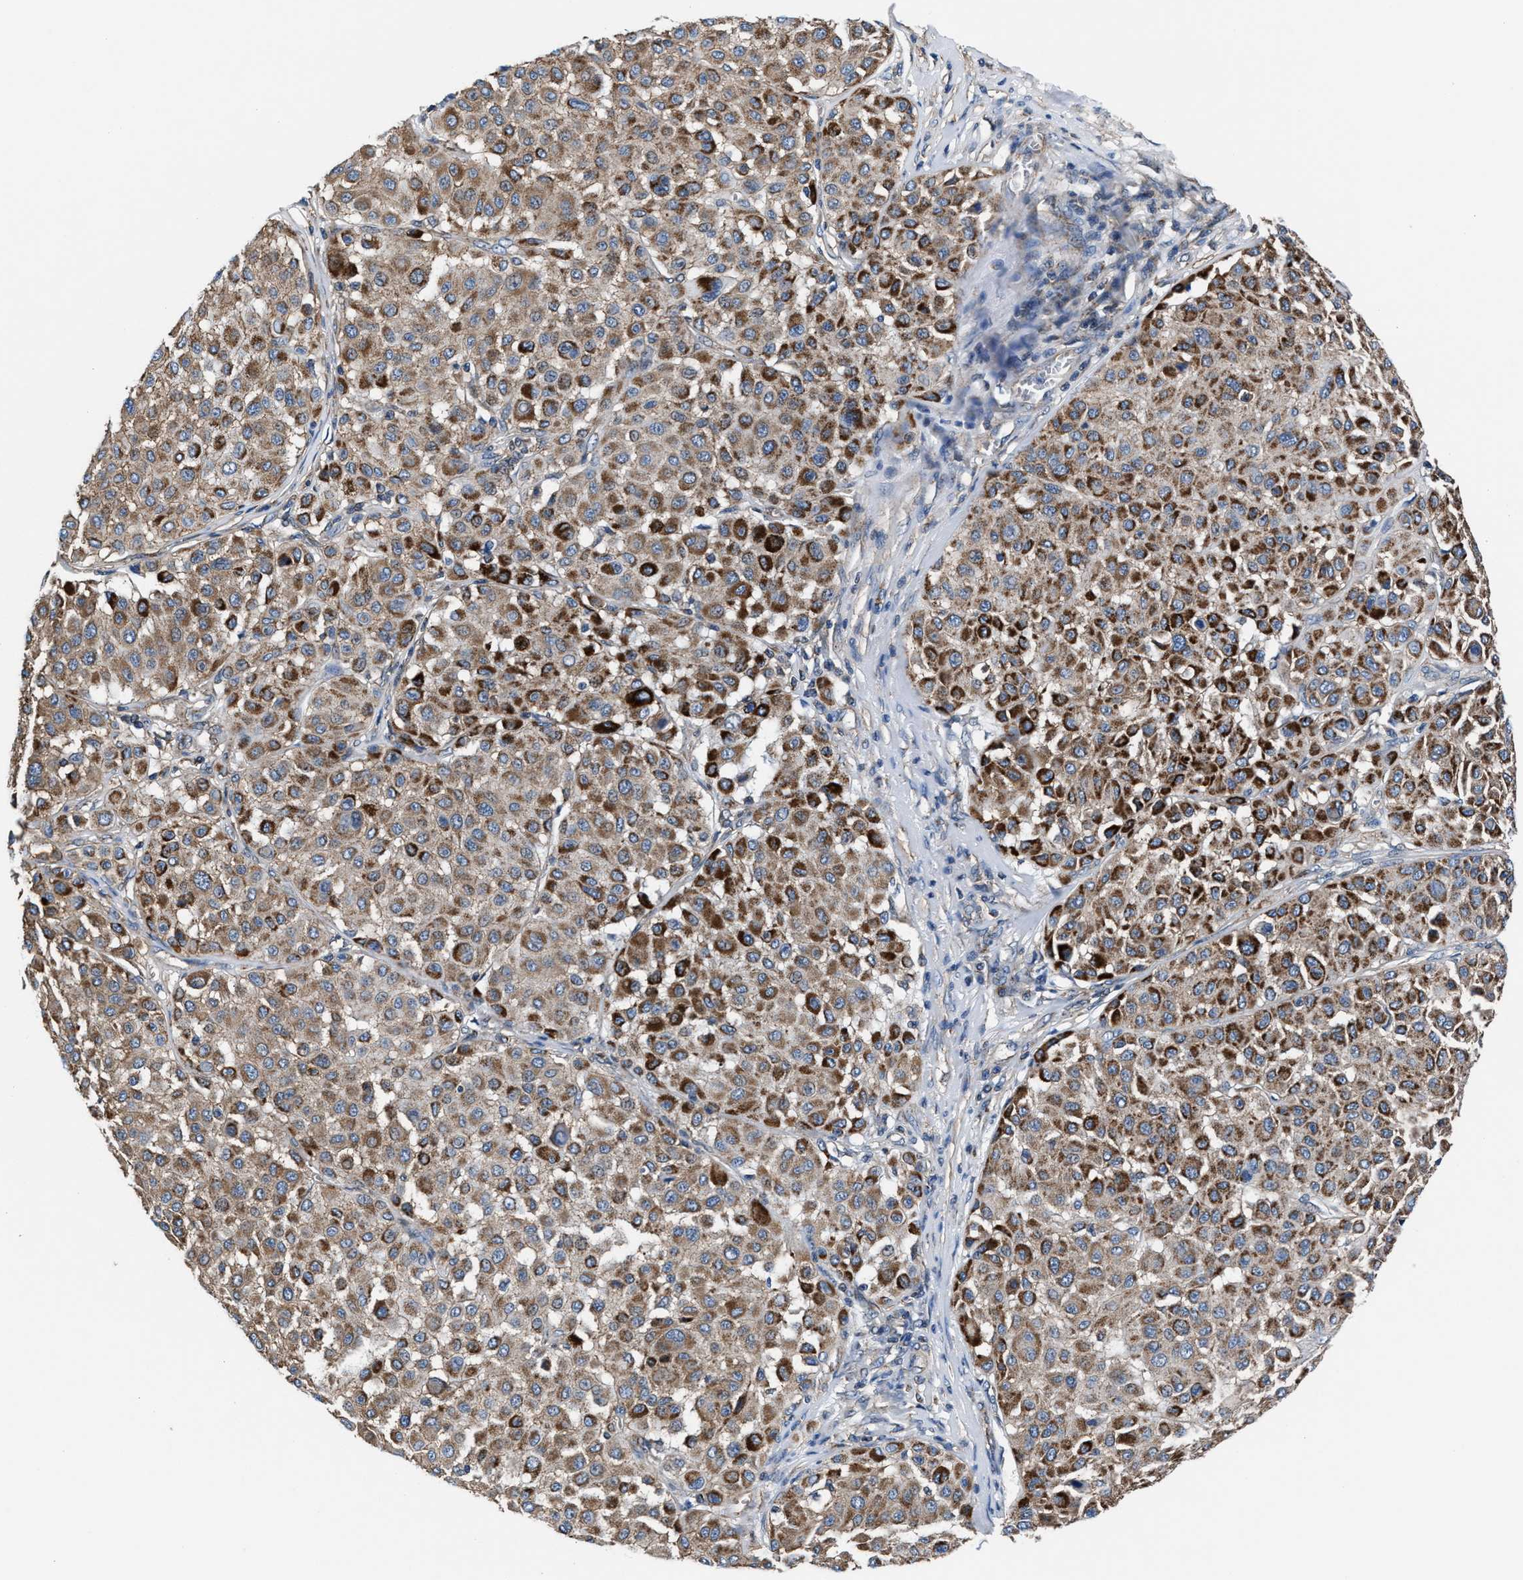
{"staining": {"intensity": "strong", "quantity": "25%-75%", "location": "cytoplasmic/membranous"}, "tissue": "melanoma", "cell_type": "Tumor cells", "image_type": "cancer", "snomed": [{"axis": "morphology", "description": "Malignant melanoma, Metastatic site"}, {"axis": "topography", "description": "Soft tissue"}], "caption": "High-magnification brightfield microscopy of malignant melanoma (metastatic site) stained with DAB (brown) and counterstained with hematoxylin (blue). tumor cells exhibit strong cytoplasmic/membranous expression is appreciated in approximately25%-75% of cells.", "gene": "NKTR", "patient": {"sex": "male", "age": 41}}